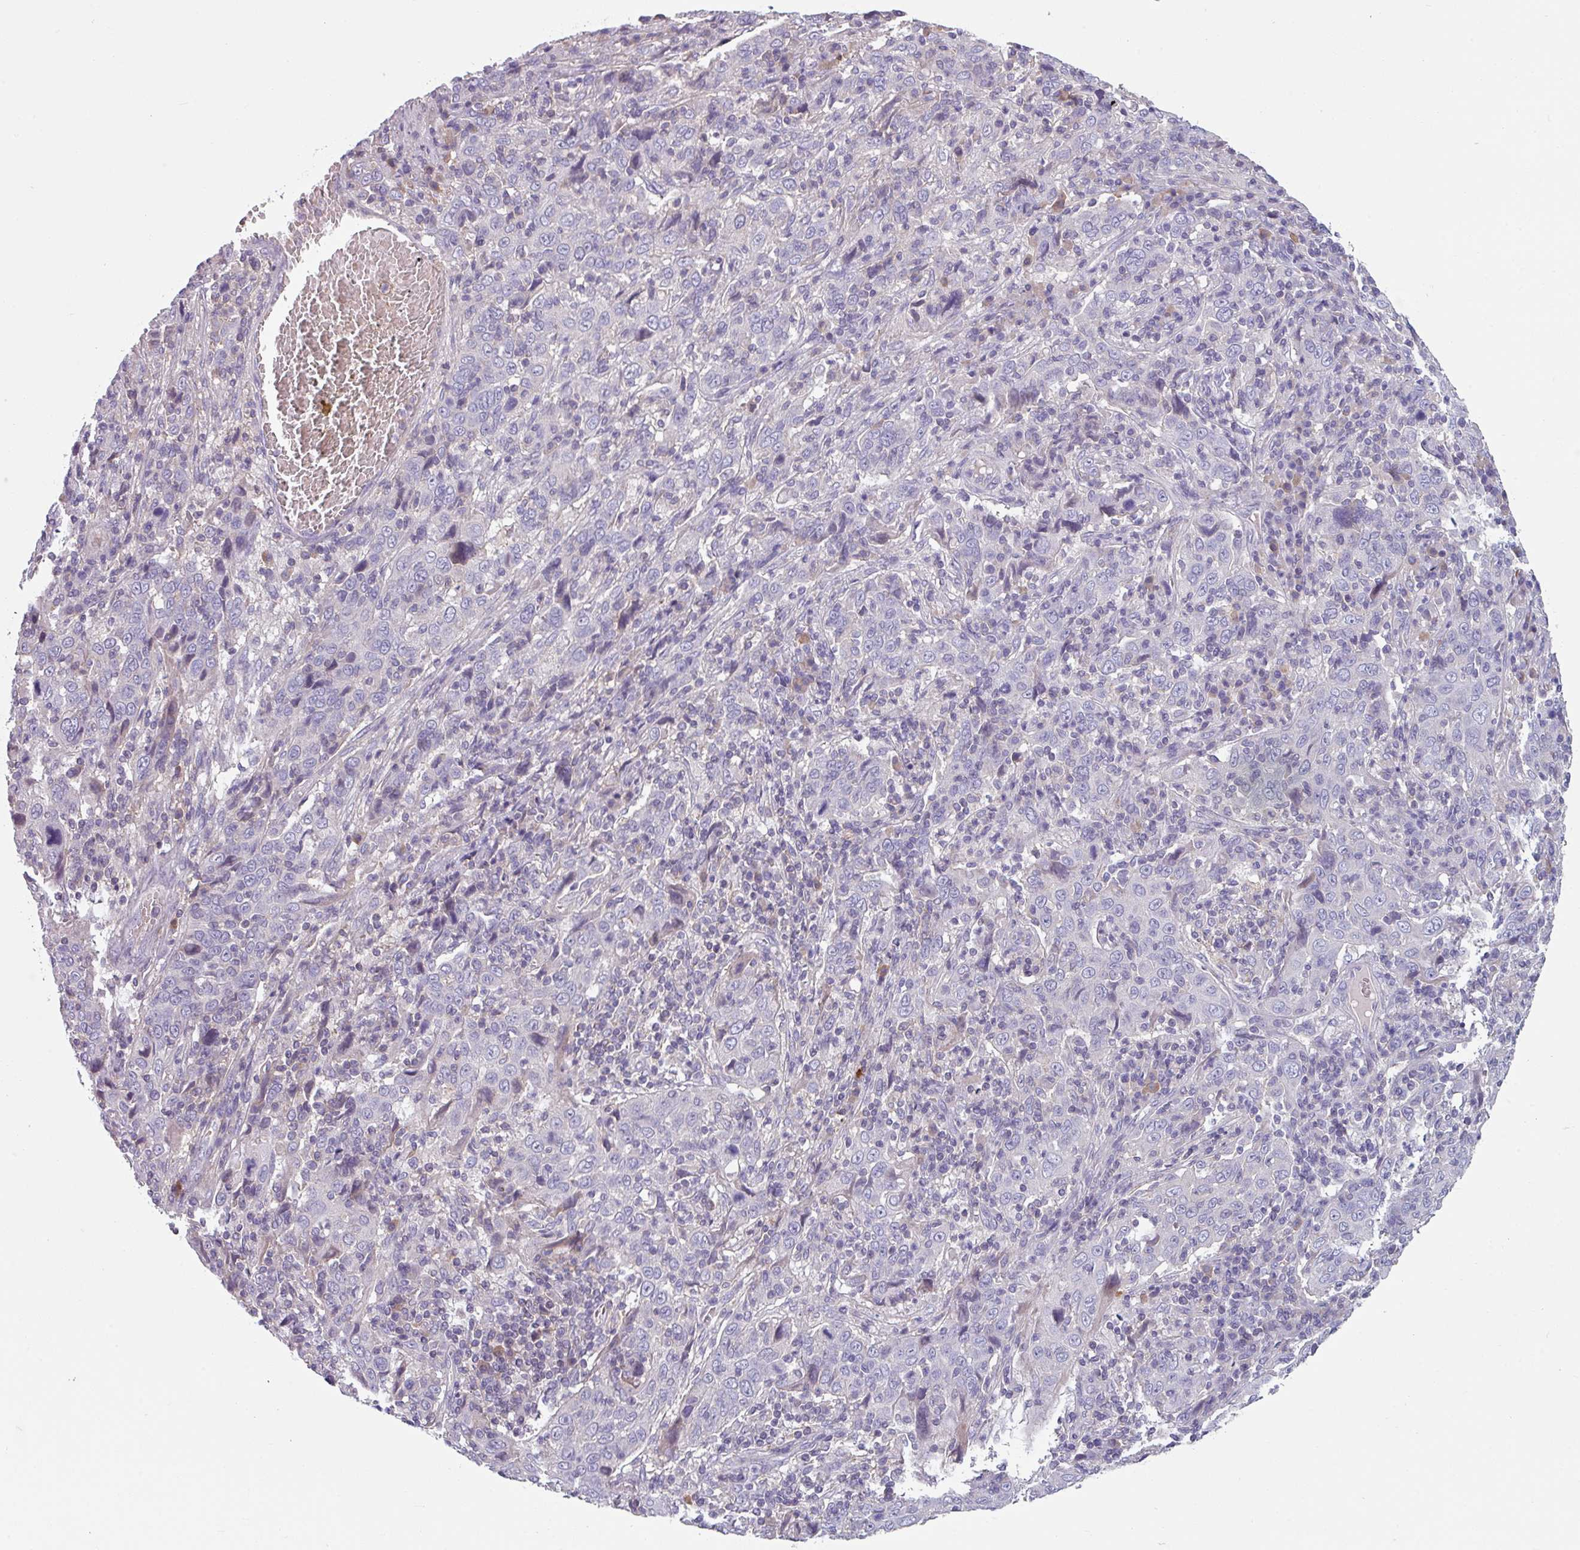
{"staining": {"intensity": "negative", "quantity": "none", "location": "none"}, "tissue": "cervical cancer", "cell_type": "Tumor cells", "image_type": "cancer", "snomed": [{"axis": "morphology", "description": "Squamous cell carcinoma, NOS"}, {"axis": "topography", "description": "Cervix"}], "caption": "Photomicrograph shows no significant protein staining in tumor cells of cervical cancer (squamous cell carcinoma).", "gene": "TMEM132A", "patient": {"sex": "female", "age": 46}}